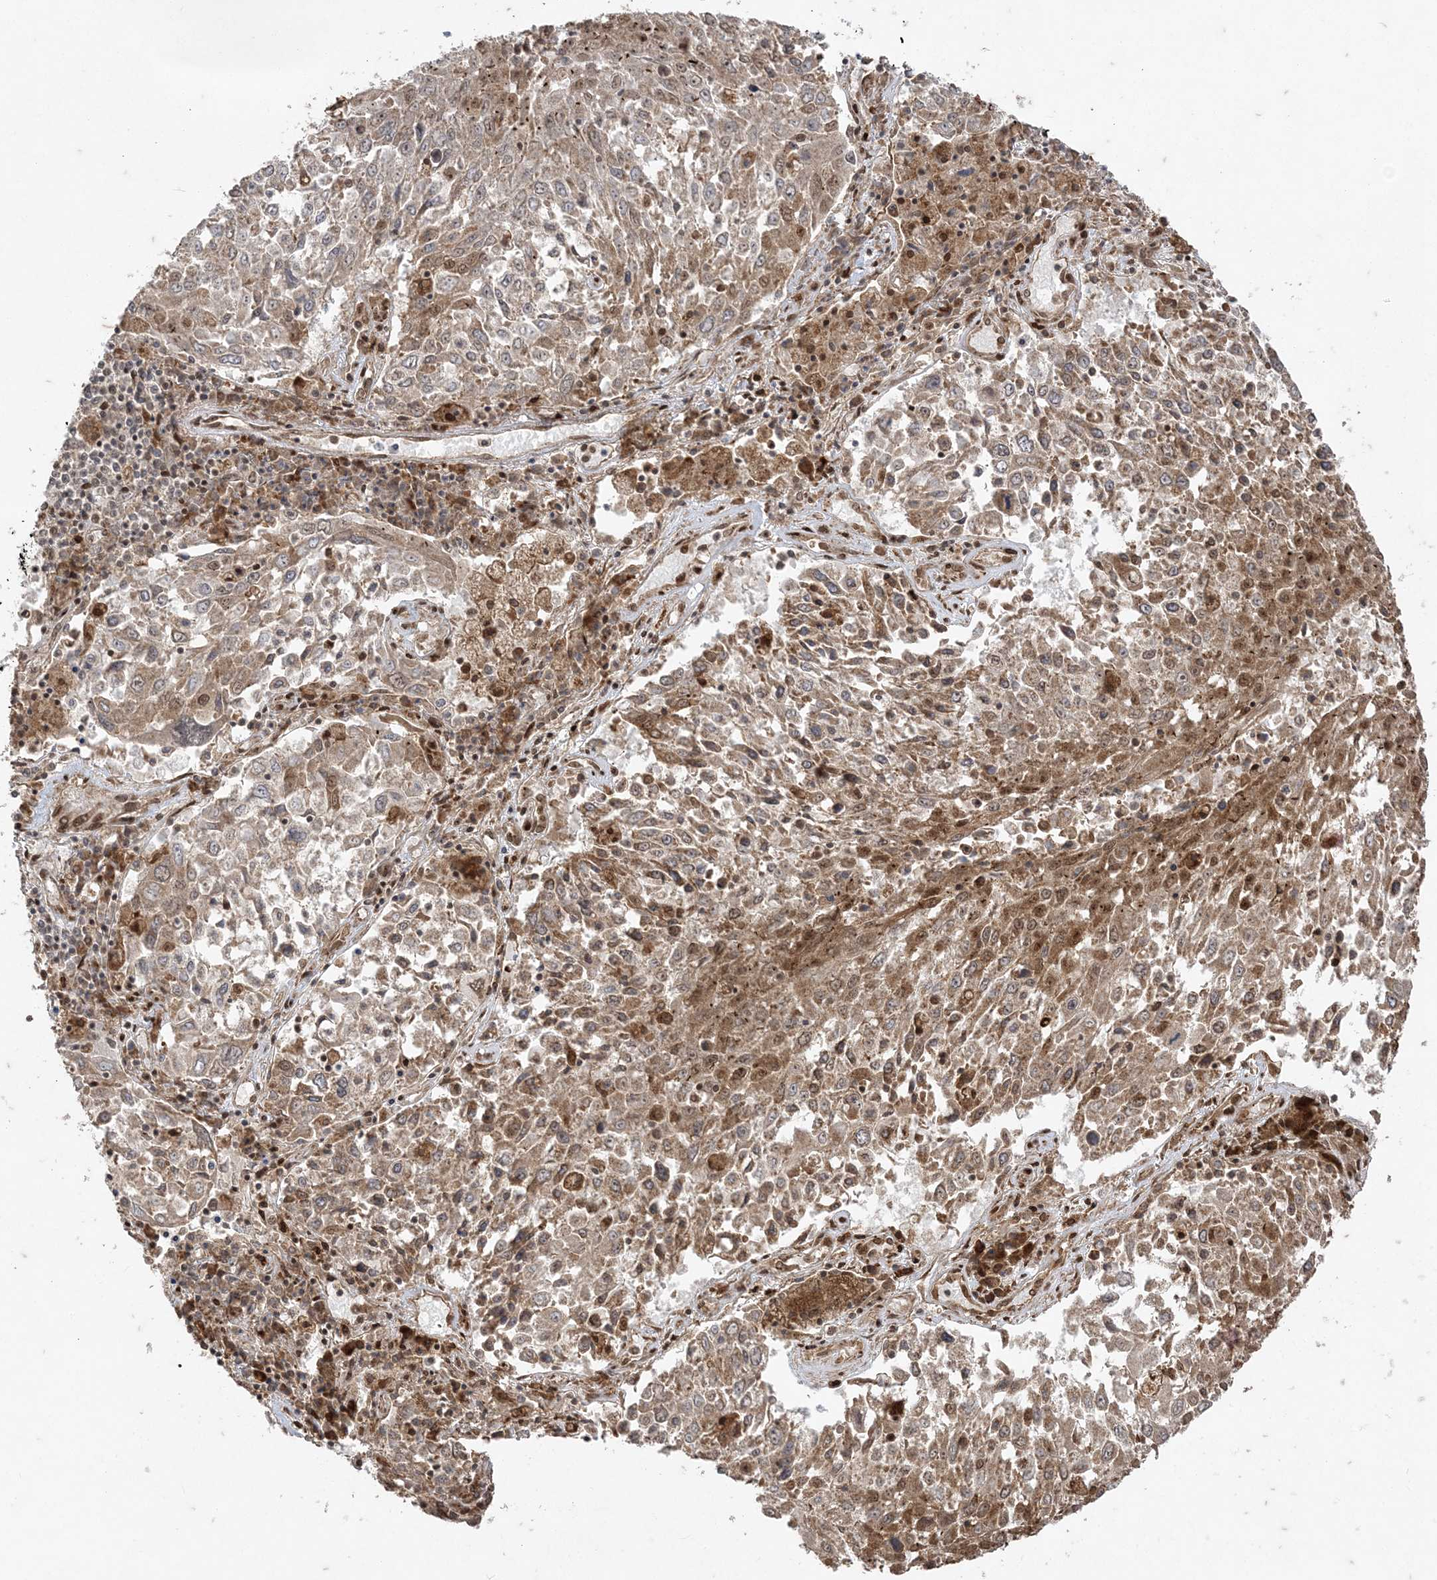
{"staining": {"intensity": "weak", "quantity": ">75%", "location": "cytoplasmic/membranous"}, "tissue": "lung cancer", "cell_type": "Tumor cells", "image_type": "cancer", "snomed": [{"axis": "morphology", "description": "Squamous cell carcinoma, NOS"}, {"axis": "topography", "description": "Lung"}], "caption": "Immunohistochemistry (IHC) (DAB) staining of human lung cancer displays weak cytoplasmic/membranous protein staining in about >75% of tumor cells.", "gene": "RRAS", "patient": {"sex": "male", "age": 65}}